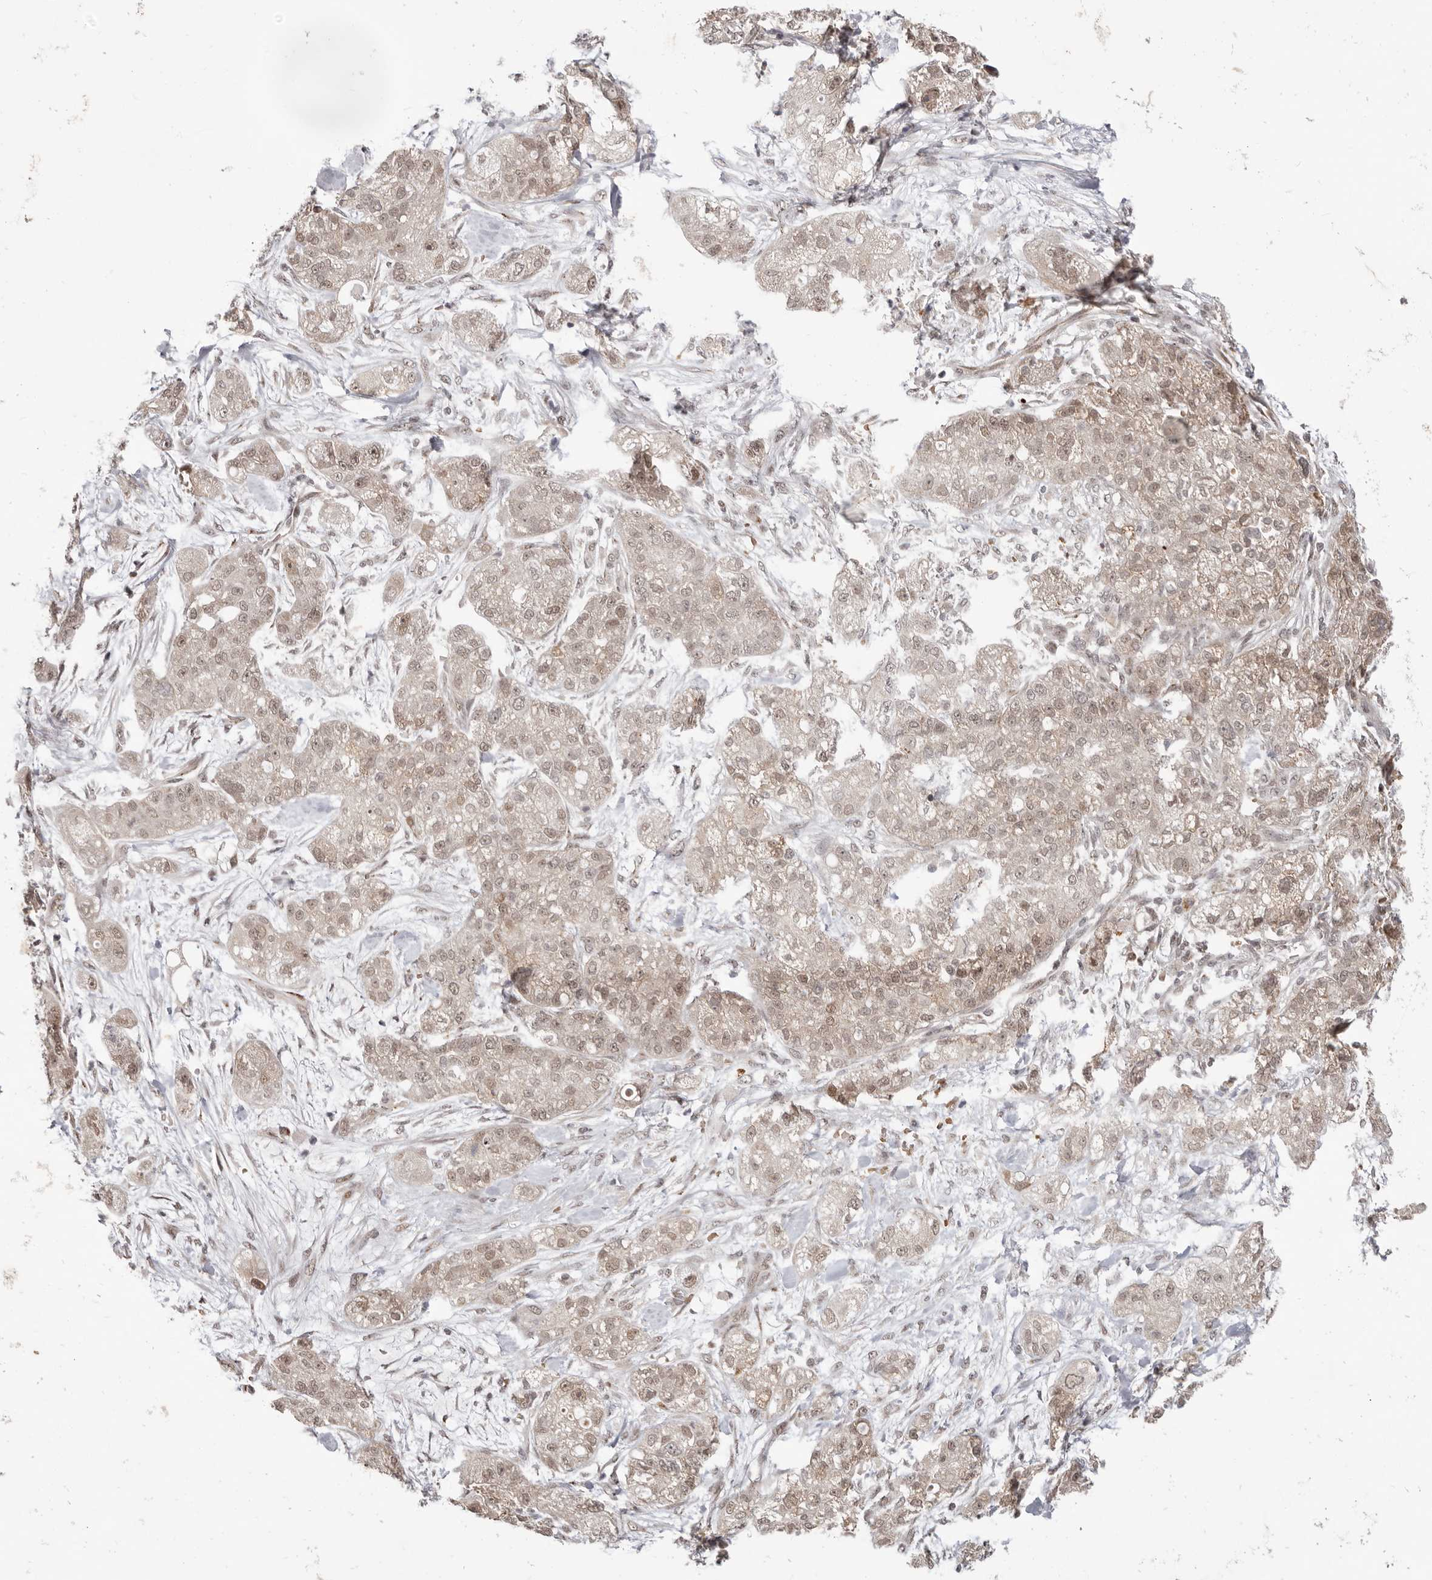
{"staining": {"intensity": "weak", "quantity": ">75%", "location": "nuclear"}, "tissue": "pancreatic cancer", "cell_type": "Tumor cells", "image_type": "cancer", "snomed": [{"axis": "morphology", "description": "Adenocarcinoma, NOS"}, {"axis": "topography", "description": "Pancreas"}], "caption": "The photomicrograph shows a brown stain indicating the presence of a protein in the nuclear of tumor cells in pancreatic adenocarcinoma. Nuclei are stained in blue.", "gene": "NCOA3", "patient": {"sex": "female", "age": 78}}